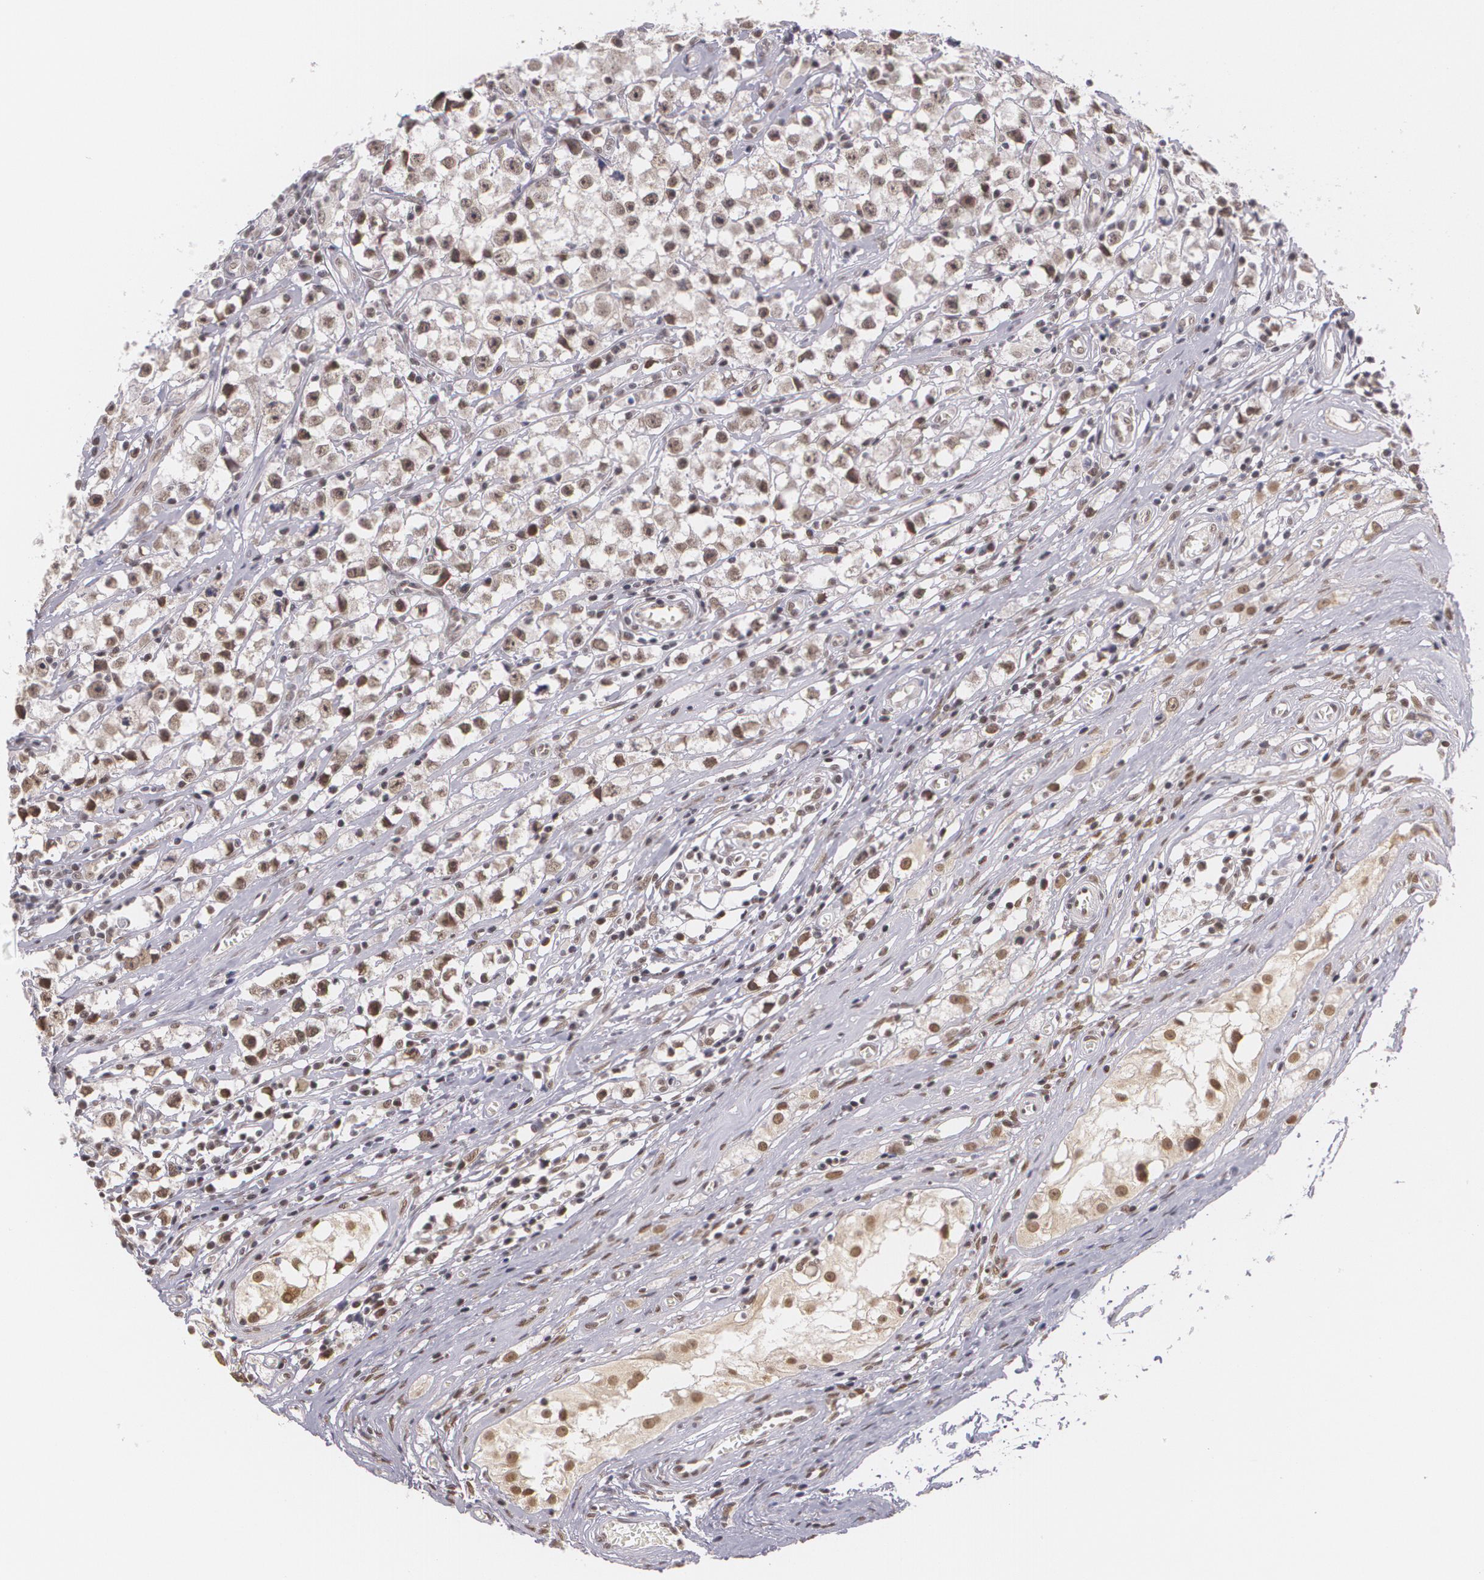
{"staining": {"intensity": "weak", "quantity": "25%-75%", "location": "nuclear"}, "tissue": "testis cancer", "cell_type": "Tumor cells", "image_type": "cancer", "snomed": [{"axis": "morphology", "description": "Seminoma, NOS"}, {"axis": "topography", "description": "Testis"}], "caption": "Immunohistochemistry (DAB (3,3'-diaminobenzidine)) staining of seminoma (testis) demonstrates weak nuclear protein expression in about 25%-75% of tumor cells.", "gene": "ALX1", "patient": {"sex": "male", "age": 35}}